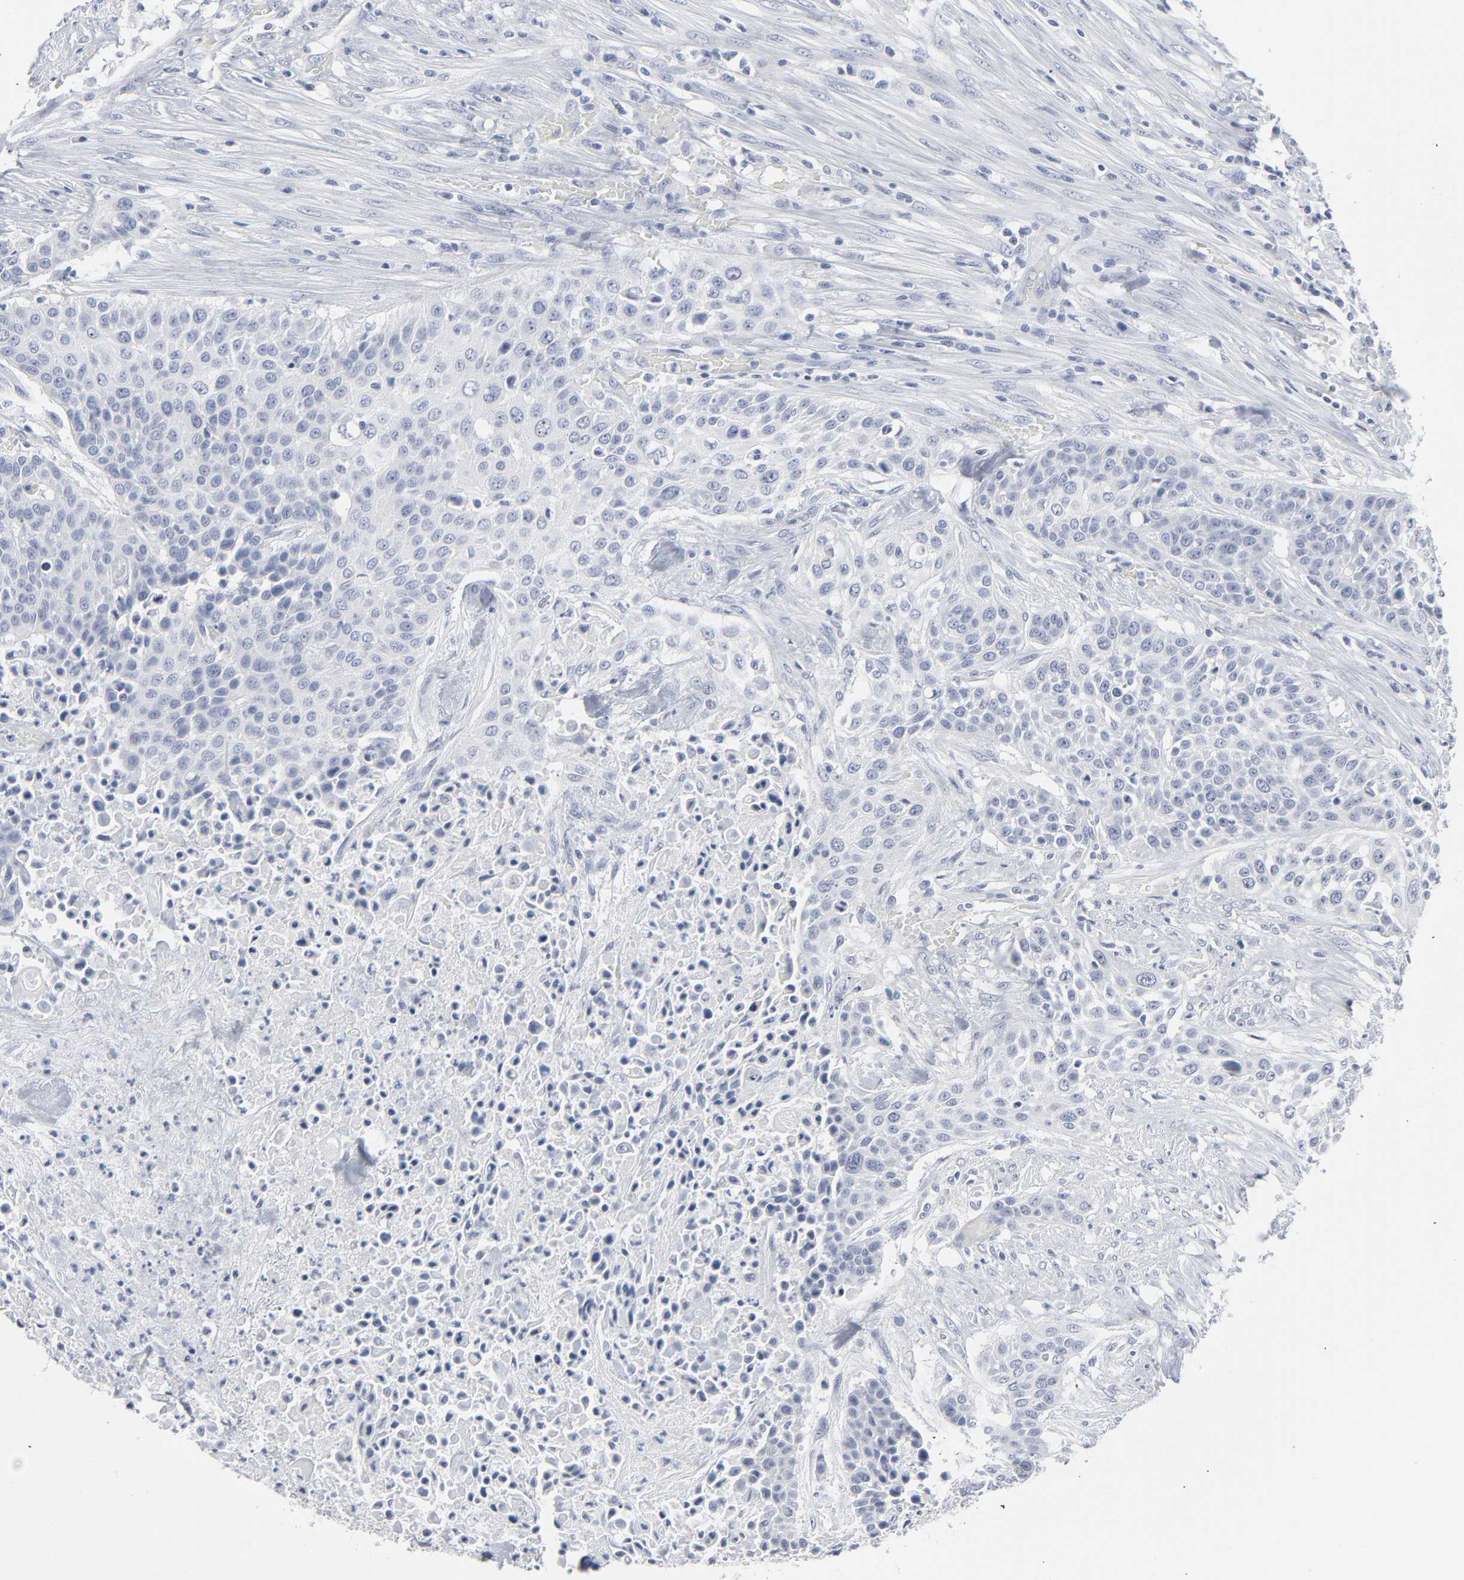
{"staining": {"intensity": "negative", "quantity": "none", "location": "none"}, "tissue": "urothelial cancer", "cell_type": "Tumor cells", "image_type": "cancer", "snomed": [{"axis": "morphology", "description": "Urothelial carcinoma, High grade"}, {"axis": "topography", "description": "Urinary bladder"}], "caption": "Immunohistochemistry (IHC) micrograph of human urothelial cancer stained for a protein (brown), which shows no positivity in tumor cells.", "gene": "PAGE1", "patient": {"sex": "male", "age": 74}}